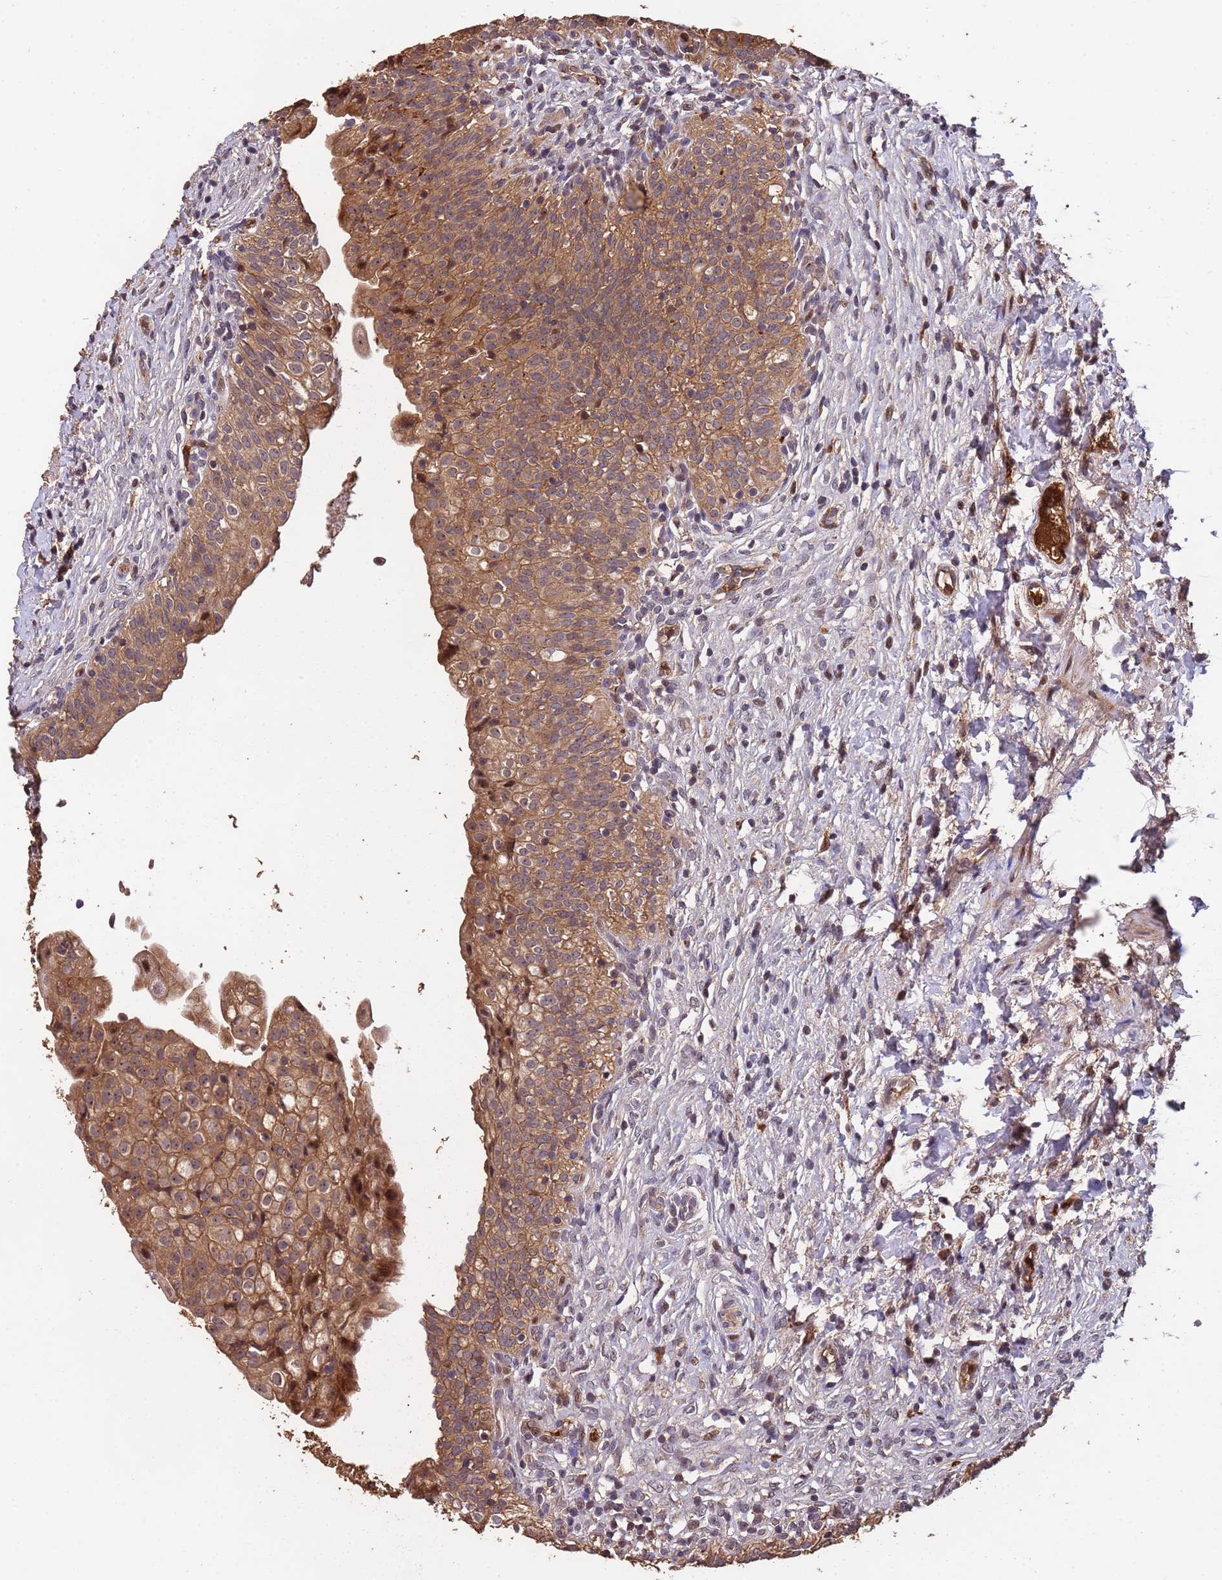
{"staining": {"intensity": "moderate", "quantity": ">75%", "location": "cytoplasmic/membranous"}, "tissue": "urinary bladder", "cell_type": "Urothelial cells", "image_type": "normal", "snomed": [{"axis": "morphology", "description": "Normal tissue, NOS"}, {"axis": "topography", "description": "Urinary bladder"}], "caption": "Urinary bladder stained with DAB (3,3'-diaminobenzidine) immunohistochemistry shows medium levels of moderate cytoplasmic/membranous staining in approximately >75% of urothelial cells.", "gene": "CCDC184", "patient": {"sex": "male", "age": 55}}